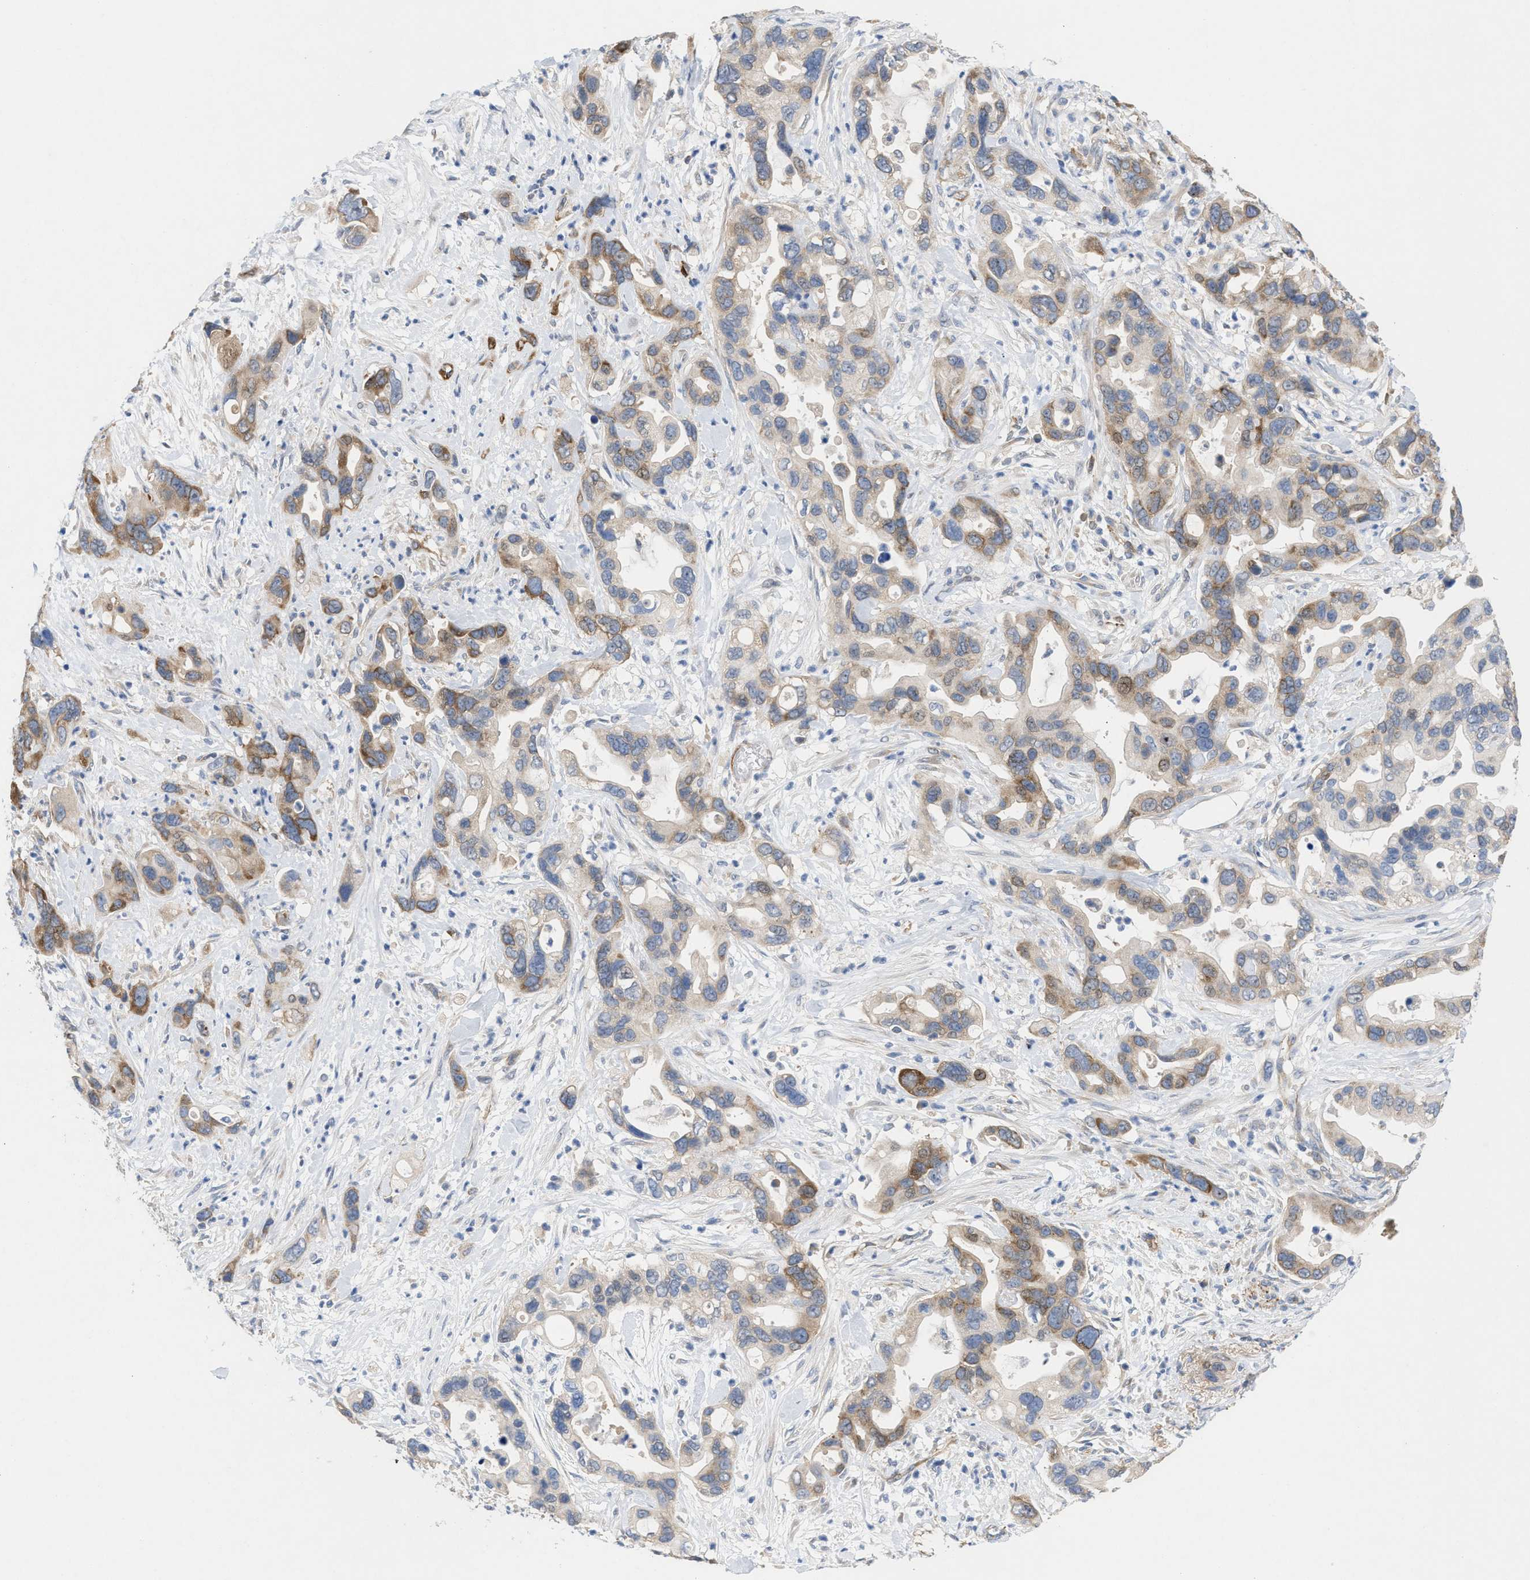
{"staining": {"intensity": "moderate", "quantity": "25%-75%", "location": "cytoplasmic/membranous,nuclear"}, "tissue": "pancreatic cancer", "cell_type": "Tumor cells", "image_type": "cancer", "snomed": [{"axis": "morphology", "description": "Adenocarcinoma, NOS"}, {"axis": "topography", "description": "Pancreas"}], "caption": "Immunohistochemical staining of human pancreatic adenocarcinoma exhibits medium levels of moderate cytoplasmic/membranous and nuclear positivity in about 25%-75% of tumor cells.", "gene": "UBAP2", "patient": {"sex": "female", "age": 70}}